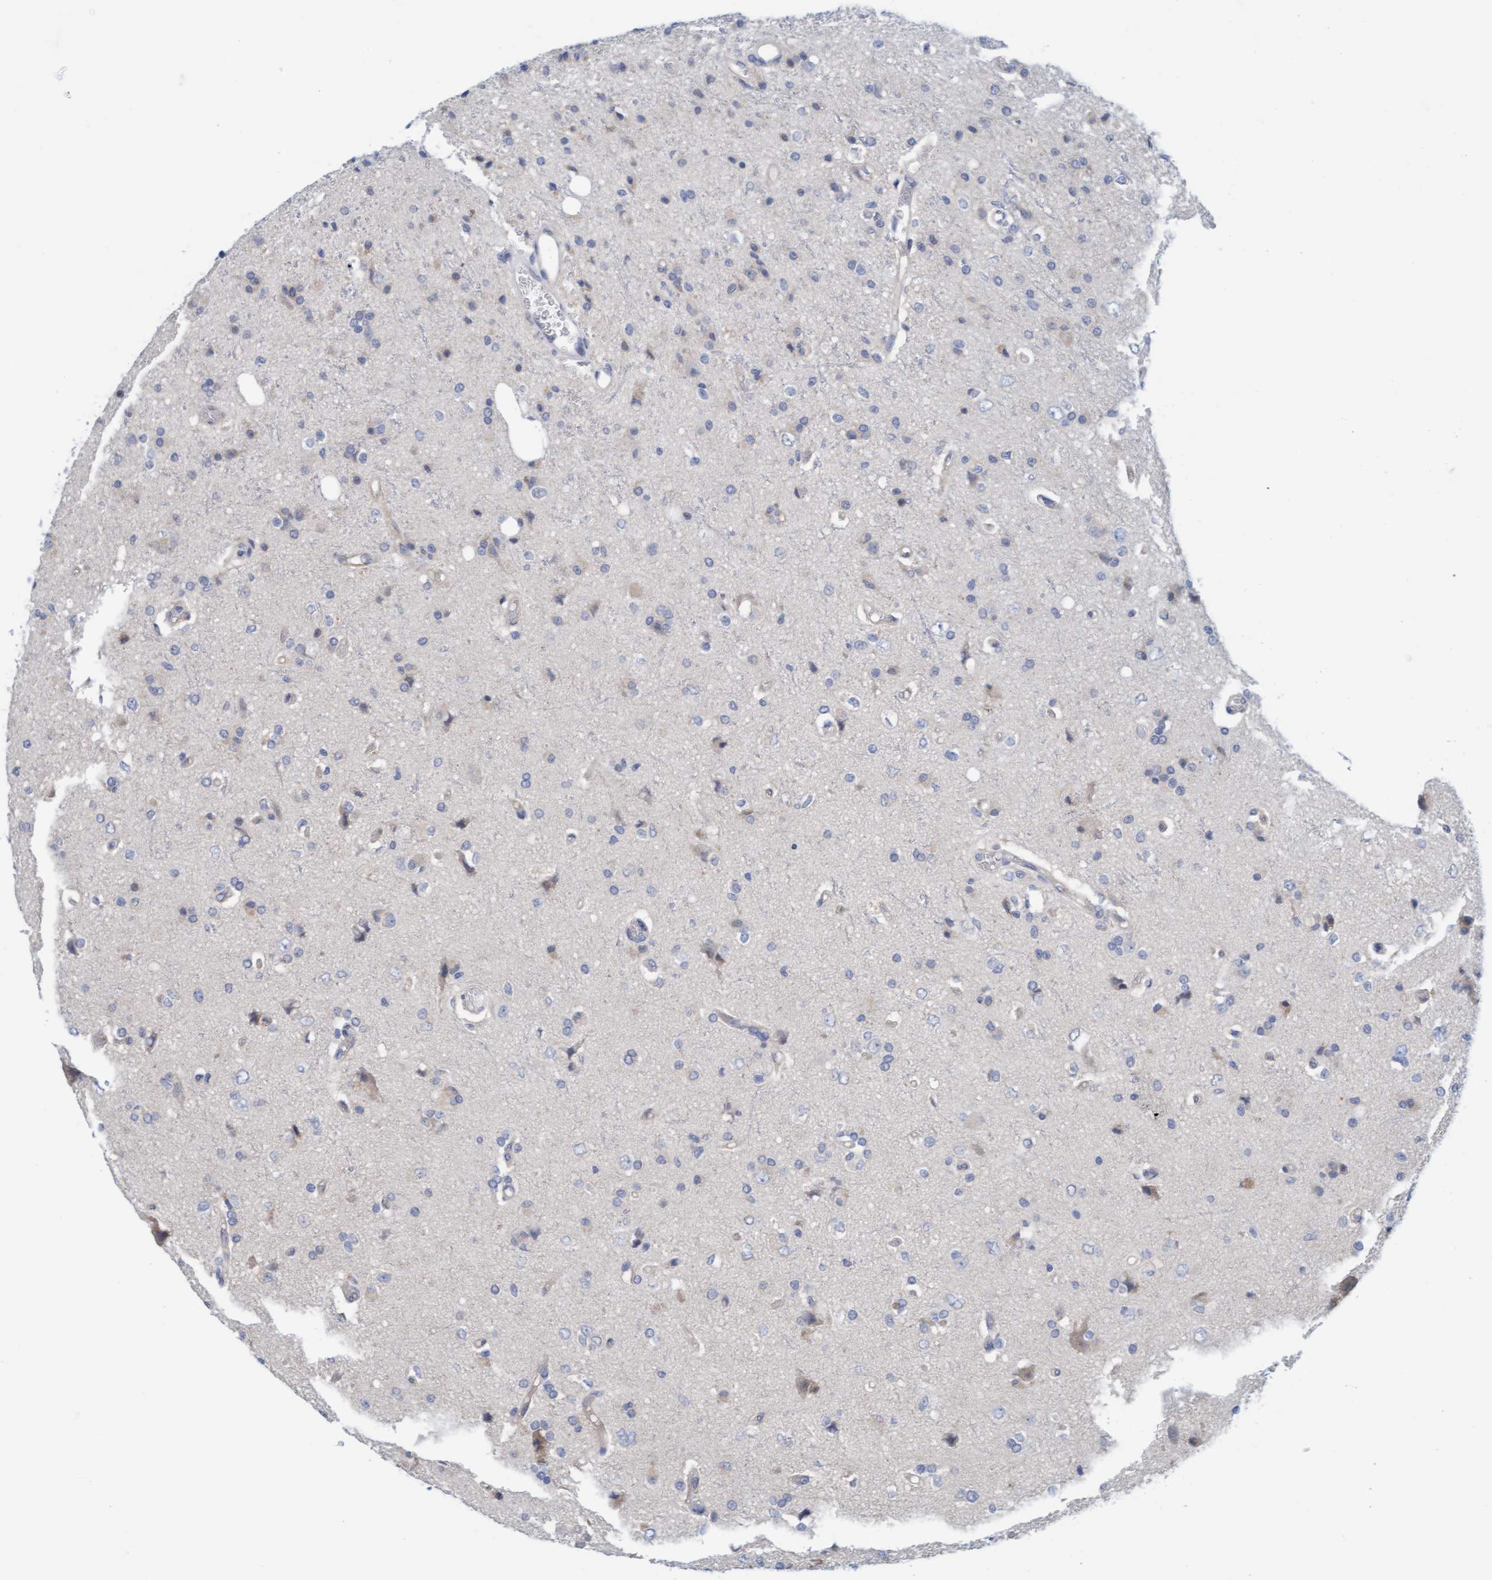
{"staining": {"intensity": "negative", "quantity": "none", "location": "none"}, "tissue": "glioma", "cell_type": "Tumor cells", "image_type": "cancer", "snomed": [{"axis": "morphology", "description": "Glioma, malignant, High grade"}, {"axis": "topography", "description": "Brain"}], "caption": "The micrograph demonstrates no significant expression in tumor cells of glioma. Nuclei are stained in blue.", "gene": "CPA3", "patient": {"sex": "male", "age": 47}}